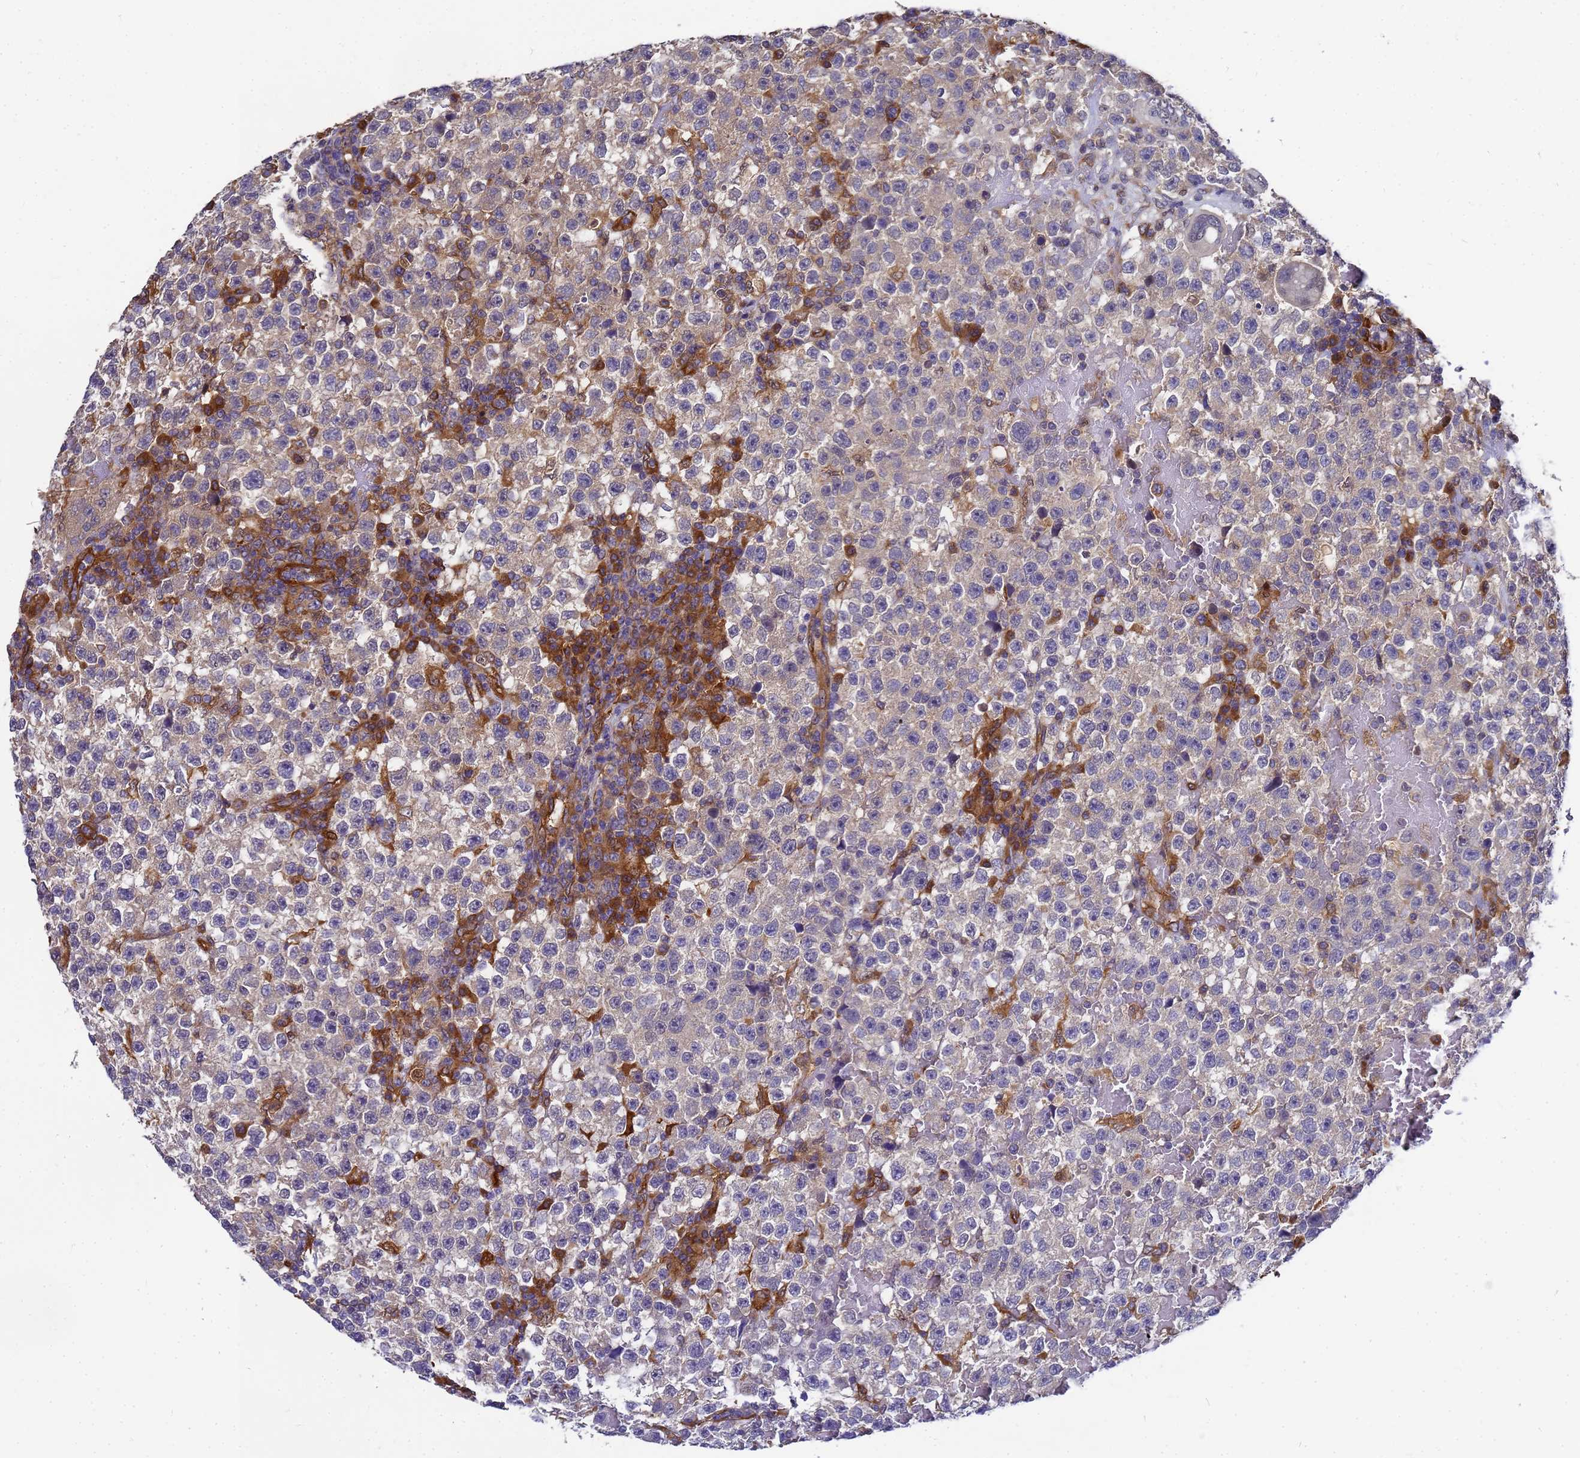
{"staining": {"intensity": "negative", "quantity": "none", "location": "none"}, "tissue": "testis cancer", "cell_type": "Tumor cells", "image_type": "cancer", "snomed": [{"axis": "morphology", "description": "Seminoma, NOS"}, {"axis": "topography", "description": "Testis"}], "caption": "Micrograph shows no significant protein staining in tumor cells of testis cancer.", "gene": "SLC35E2B", "patient": {"sex": "male", "age": 22}}